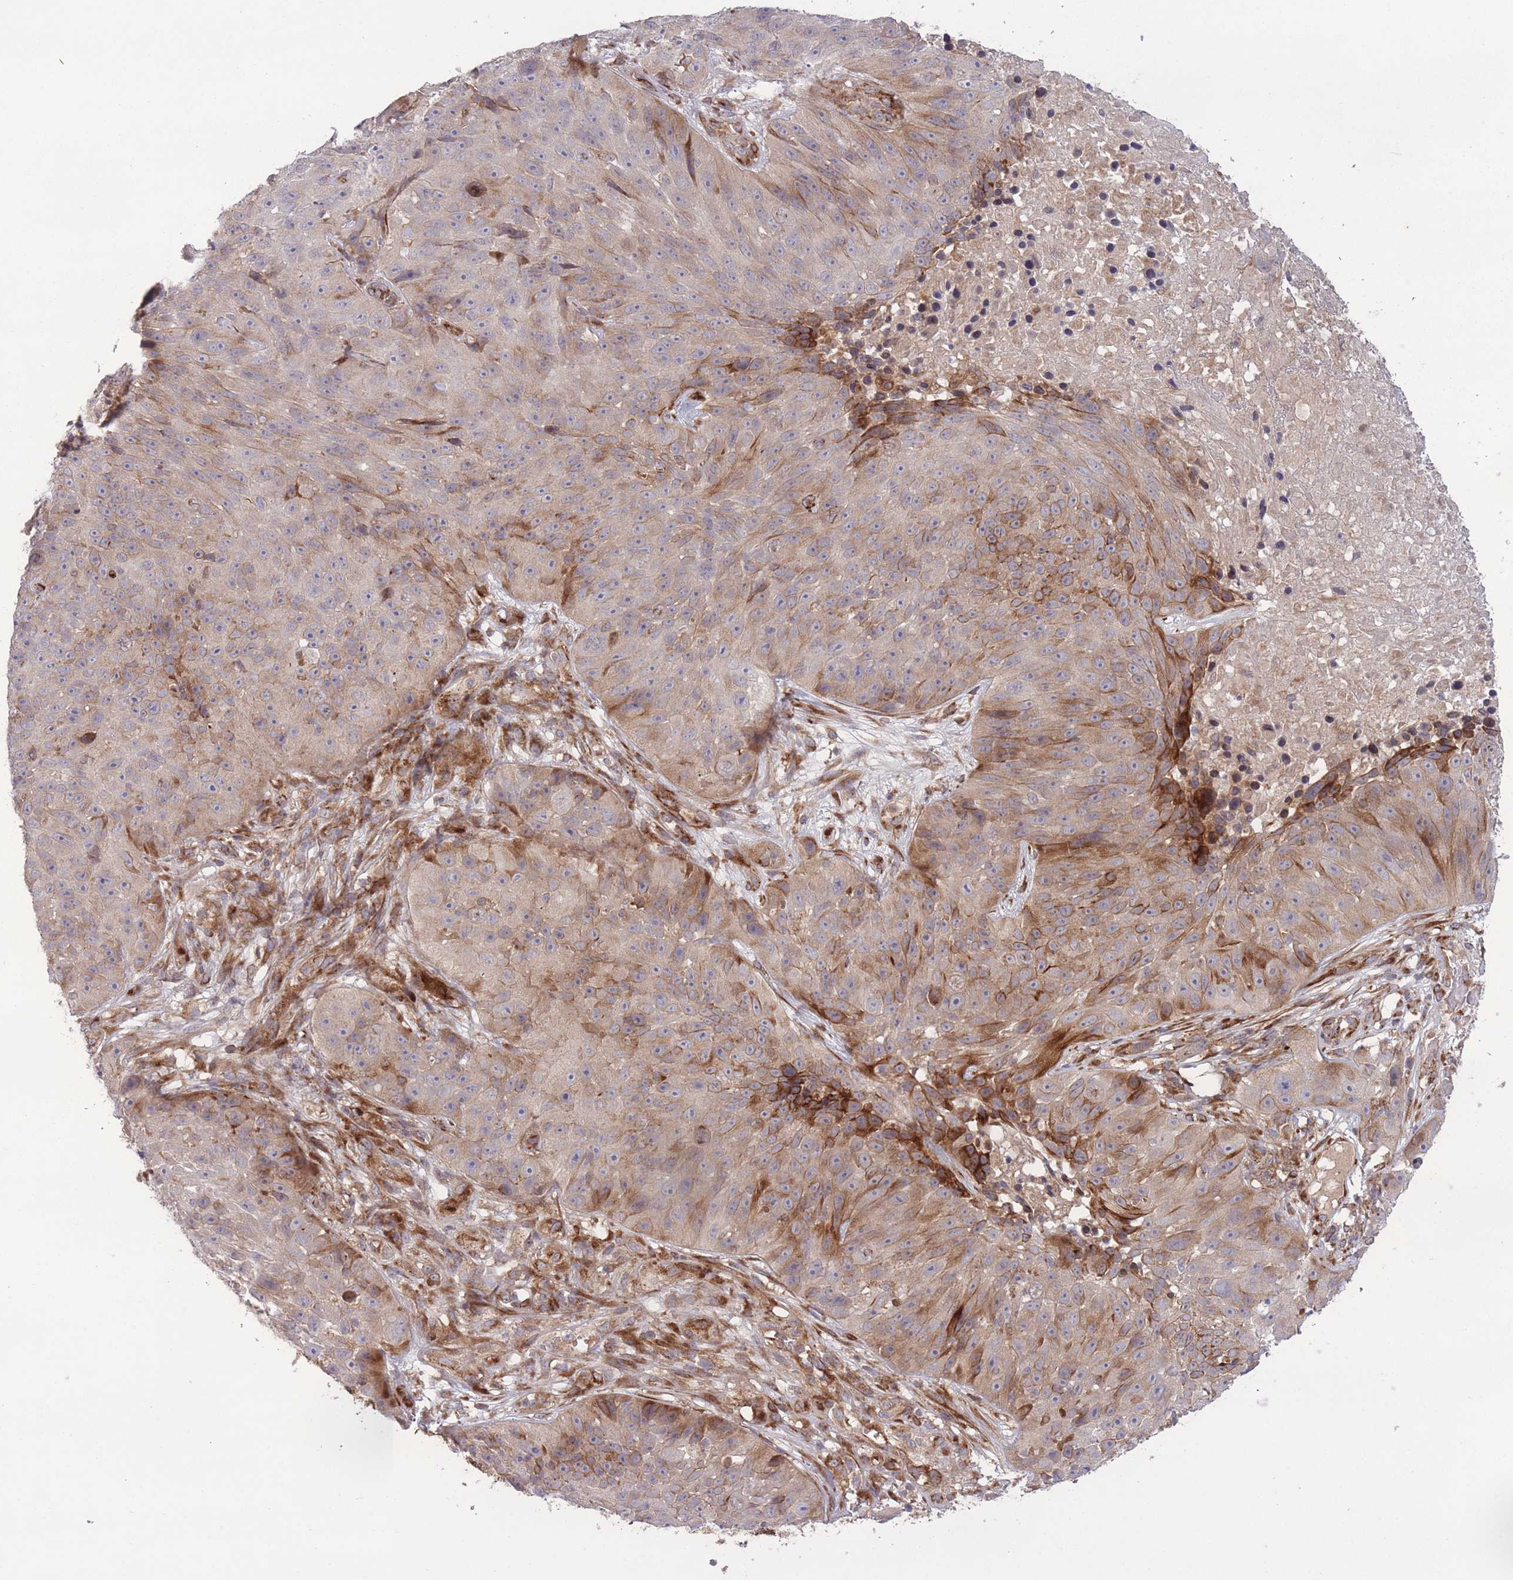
{"staining": {"intensity": "moderate", "quantity": "<25%", "location": "cytoplasmic/membranous"}, "tissue": "skin cancer", "cell_type": "Tumor cells", "image_type": "cancer", "snomed": [{"axis": "morphology", "description": "Squamous cell carcinoma, NOS"}, {"axis": "topography", "description": "Skin"}], "caption": "Immunohistochemistry staining of skin cancer (squamous cell carcinoma), which demonstrates low levels of moderate cytoplasmic/membranous staining in approximately <25% of tumor cells indicating moderate cytoplasmic/membranous protein staining. The staining was performed using DAB (brown) for protein detection and nuclei were counterstained in hematoxylin (blue).", "gene": "CISH", "patient": {"sex": "female", "age": 87}}